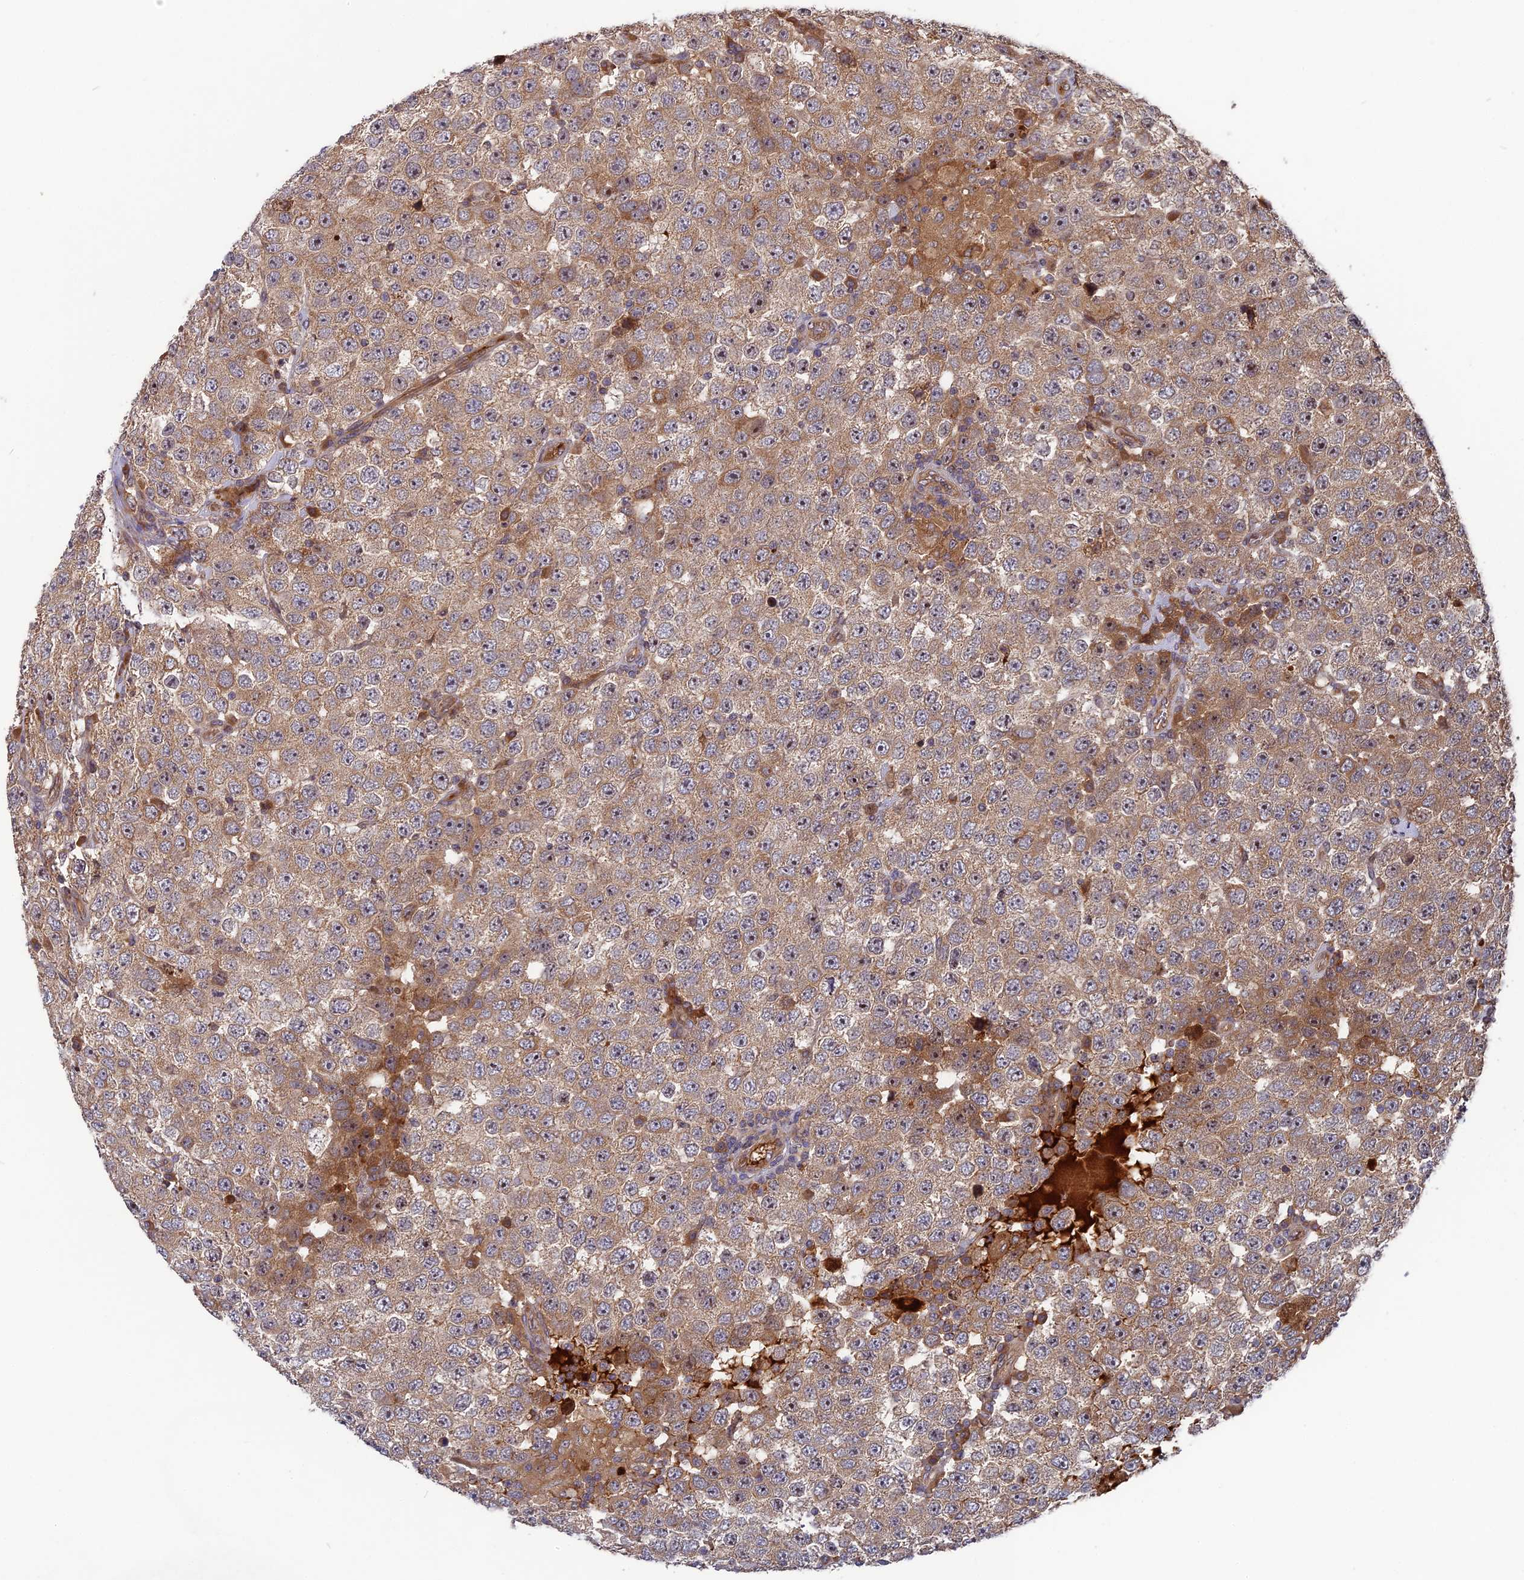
{"staining": {"intensity": "weak", "quantity": "25%-75%", "location": "cytoplasmic/membranous"}, "tissue": "testis cancer", "cell_type": "Tumor cells", "image_type": "cancer", "snomed": [{"axis": "morphology", "description": "Seminoma, NOS"}, {"axis": "topography", "description": "Testis"}], "caption": "This micrograph demonstrates IHC staining of human testis cancer (seminoma), with low weak cytoplasmic/membranous positivity in about 25%-75% of tumor cells.", "gene": "TMUB2", "patient": {"sex": "male", "age": 28}}